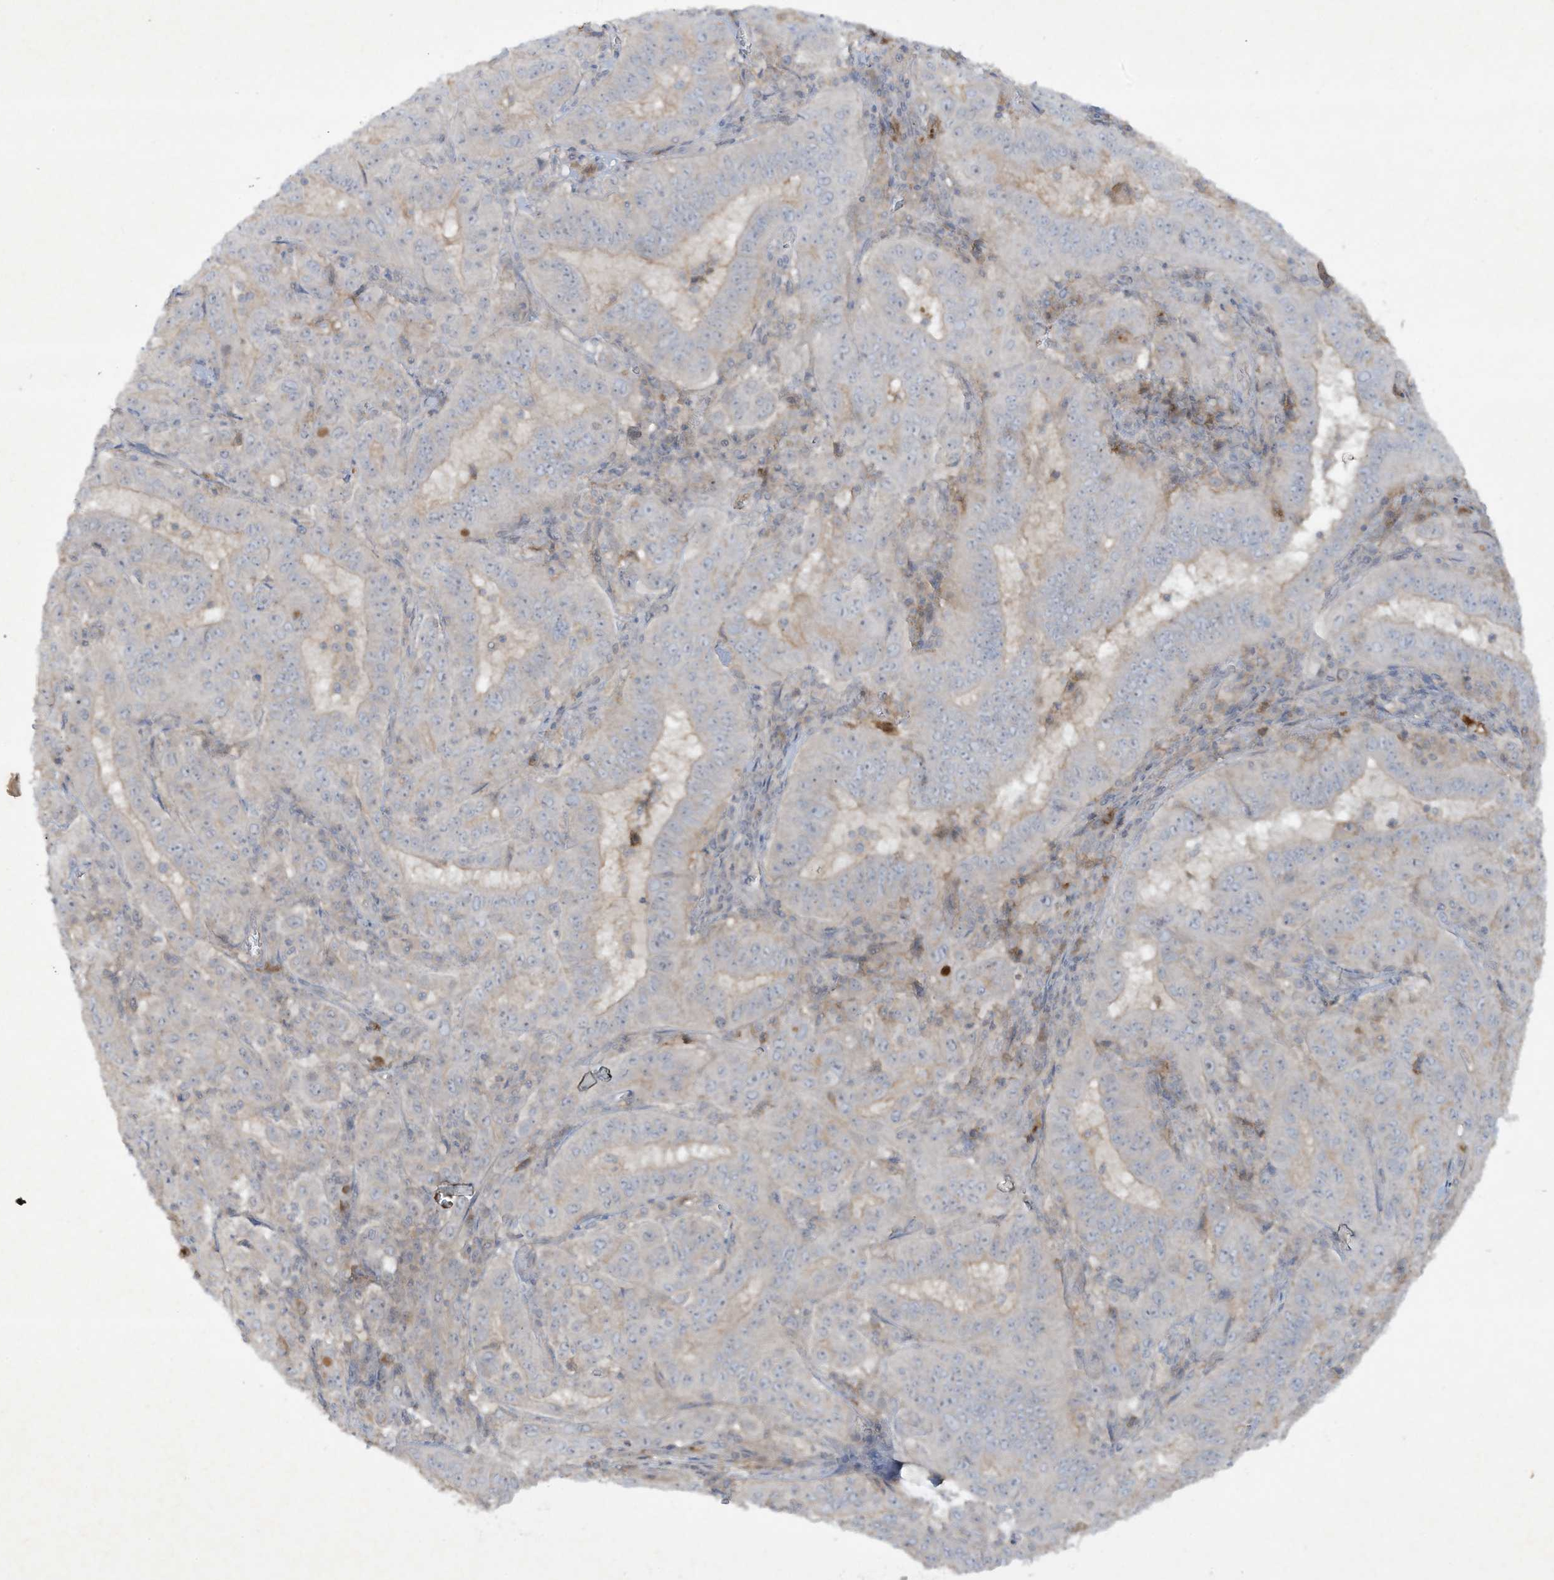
{"staining": {"intensity": "negative", "quantity": "none", "location": "none"}, "tissue": "pancreatic cancer", "cell_type": "Tumor cells", "image_type": "cancer", "snomed": [{"axis": "morphology", "description": "Adenocarcinoma, NOS"}, {"axis": "topography", "description": "Pancreas"}], "caption": "An image of human pancreatic cancer (adenocarcinoma) is negative for staining in tumor cells. (DAB immunohistochemistry with hematoxylin counter stain).", "gene": "FETUB", "patient": {"sex": "male", "age": 63}}